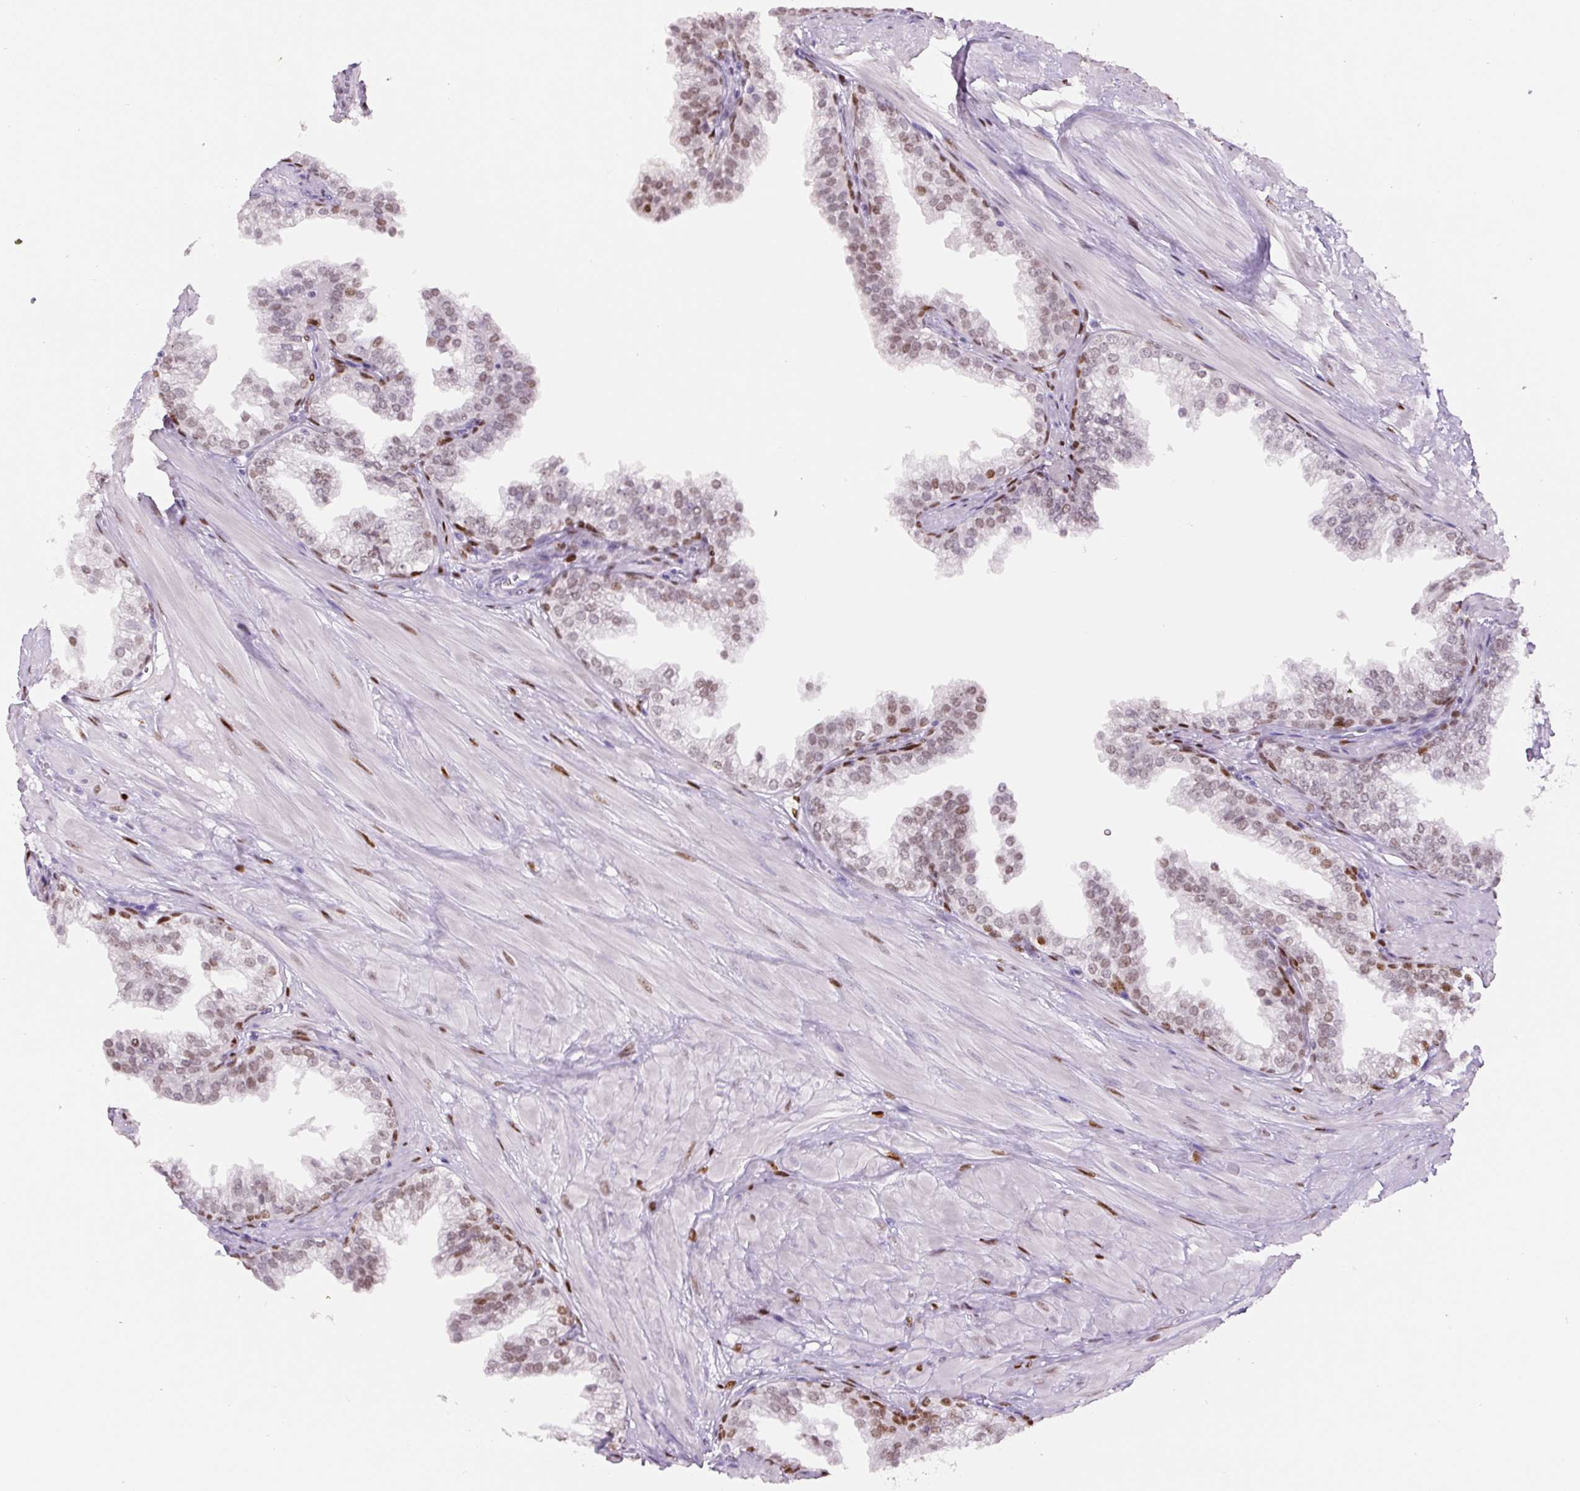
{"staining": {"intensity": "moderate", "quantity": "25%-75%", "location": "nuclear"}, "tissue": "prostate", "cell_type": "Glandular cells", "image_type": "normal", "snomed": [{"axis": "morphology", "description": "Normal tissue, NOS"}, {"axis": "topography", "description": "Prostate"}, {"axis": "topography", "description": "Peripheral nerve tissue"}], "caption": "IHC (DAB (3,3'-diaminobenzidine)) staining of normal prostate exhibits moderate nuclear protein expression in approximately 25%-75% of glandular cells. (DAB IHC with brightfield microscopy, high magnification).", "gene": "SIX1", "patient": {"sex": "male", "age": 55}}